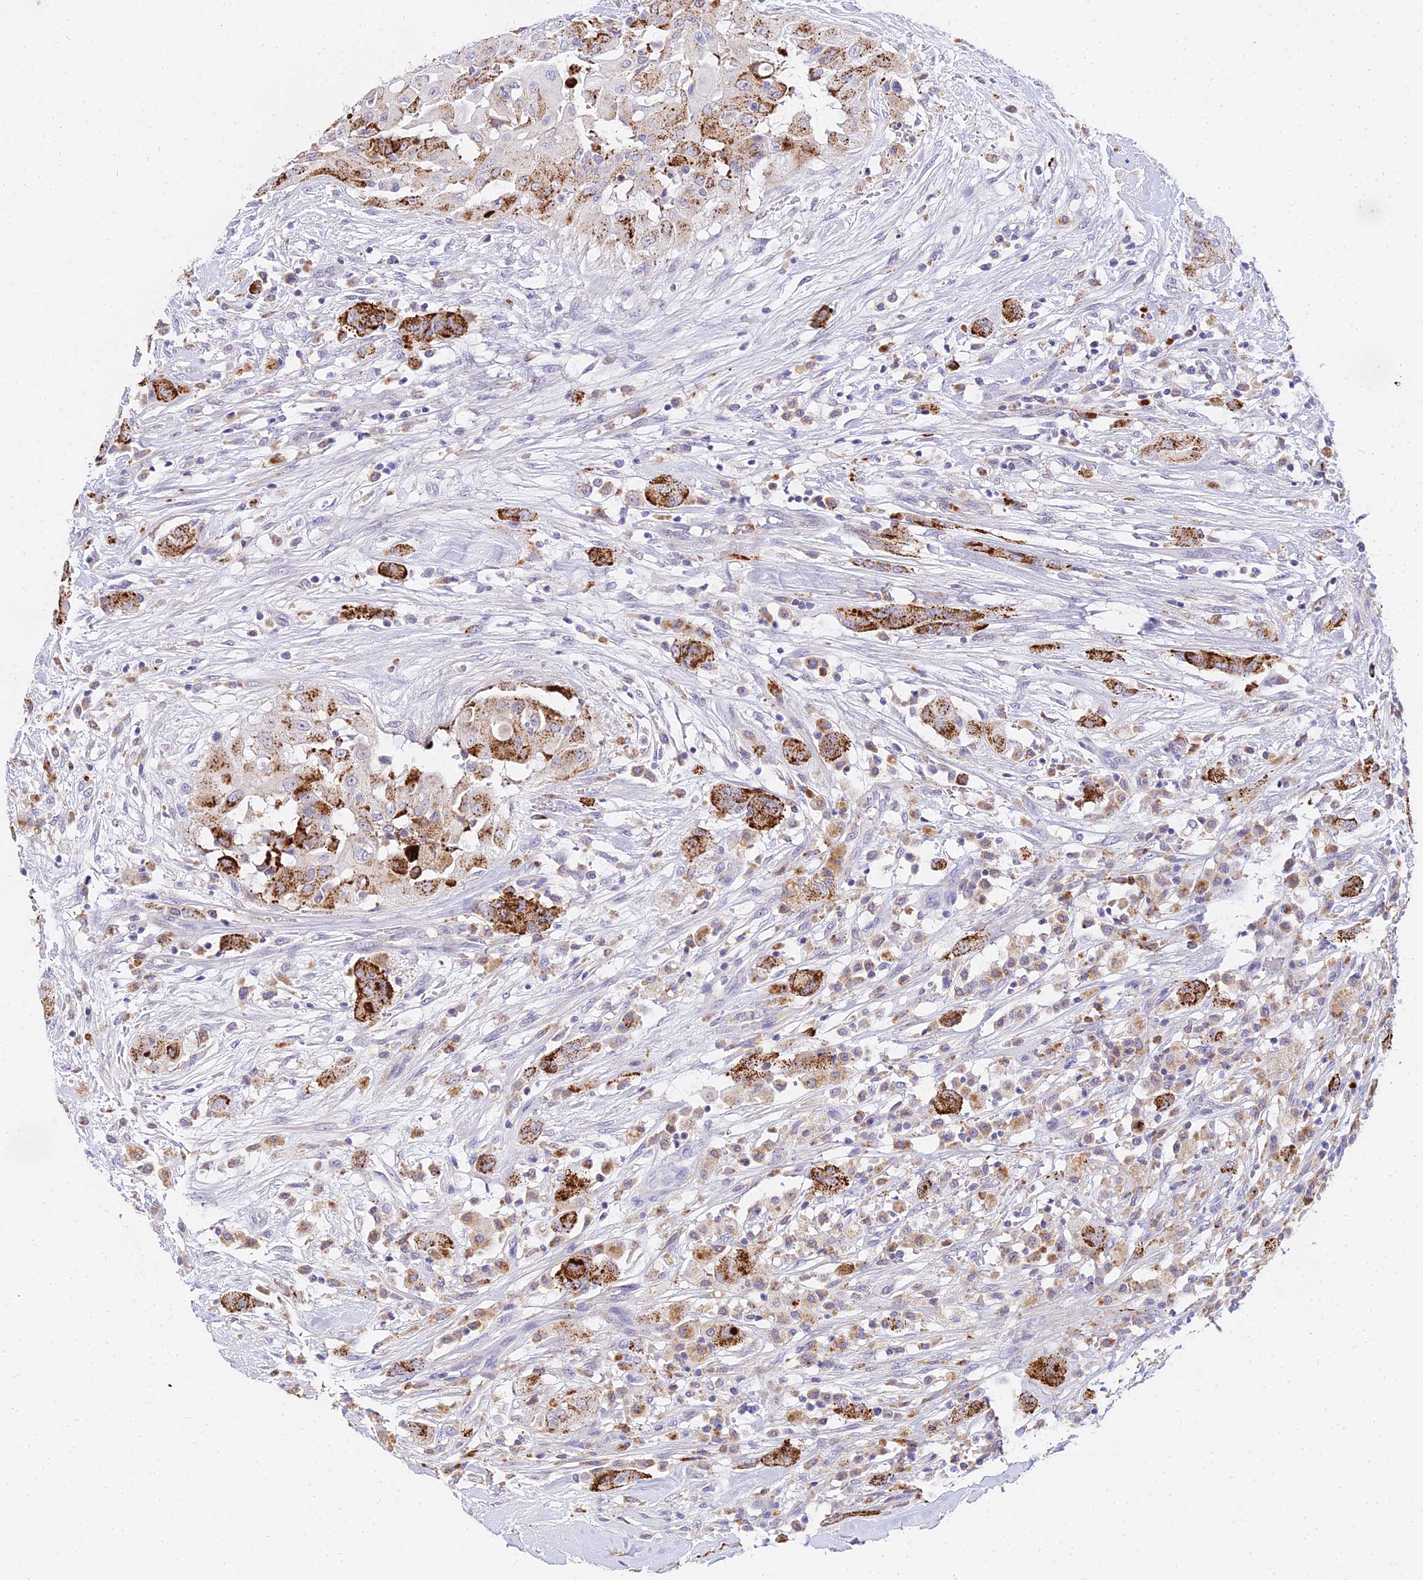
{"staining": {"intensity": "strong", "quantity": ">75%", "location": "cytoplasmic/membranous"}, "tissue": "thyroid cancer", "cell_type": "Tumor cells", "image_type": "cancer", "snomed": [{"axis": "morphology", "description": "Papillary adenocarcinoma, NOS"}, {"axis": "topography", "description": "Thyroid gland"}], "caption": "Immunohistochemistry (IHC) staining of thyroid cancer (papillary adenocarcinoma), which shows high levels of strong cytoplasmic/membranous expression in approximately >75% of tumor cells indicating strong cytoplasmic/membranous protein positivity. The staining was performed using DAB (3,3'-diaminobenzidine) (brown) for protein detection and nuclei were counterstained in hematoxylin (blue).", "gene": "VWC2L", "patient": {"sex": "female", "age": 59}}